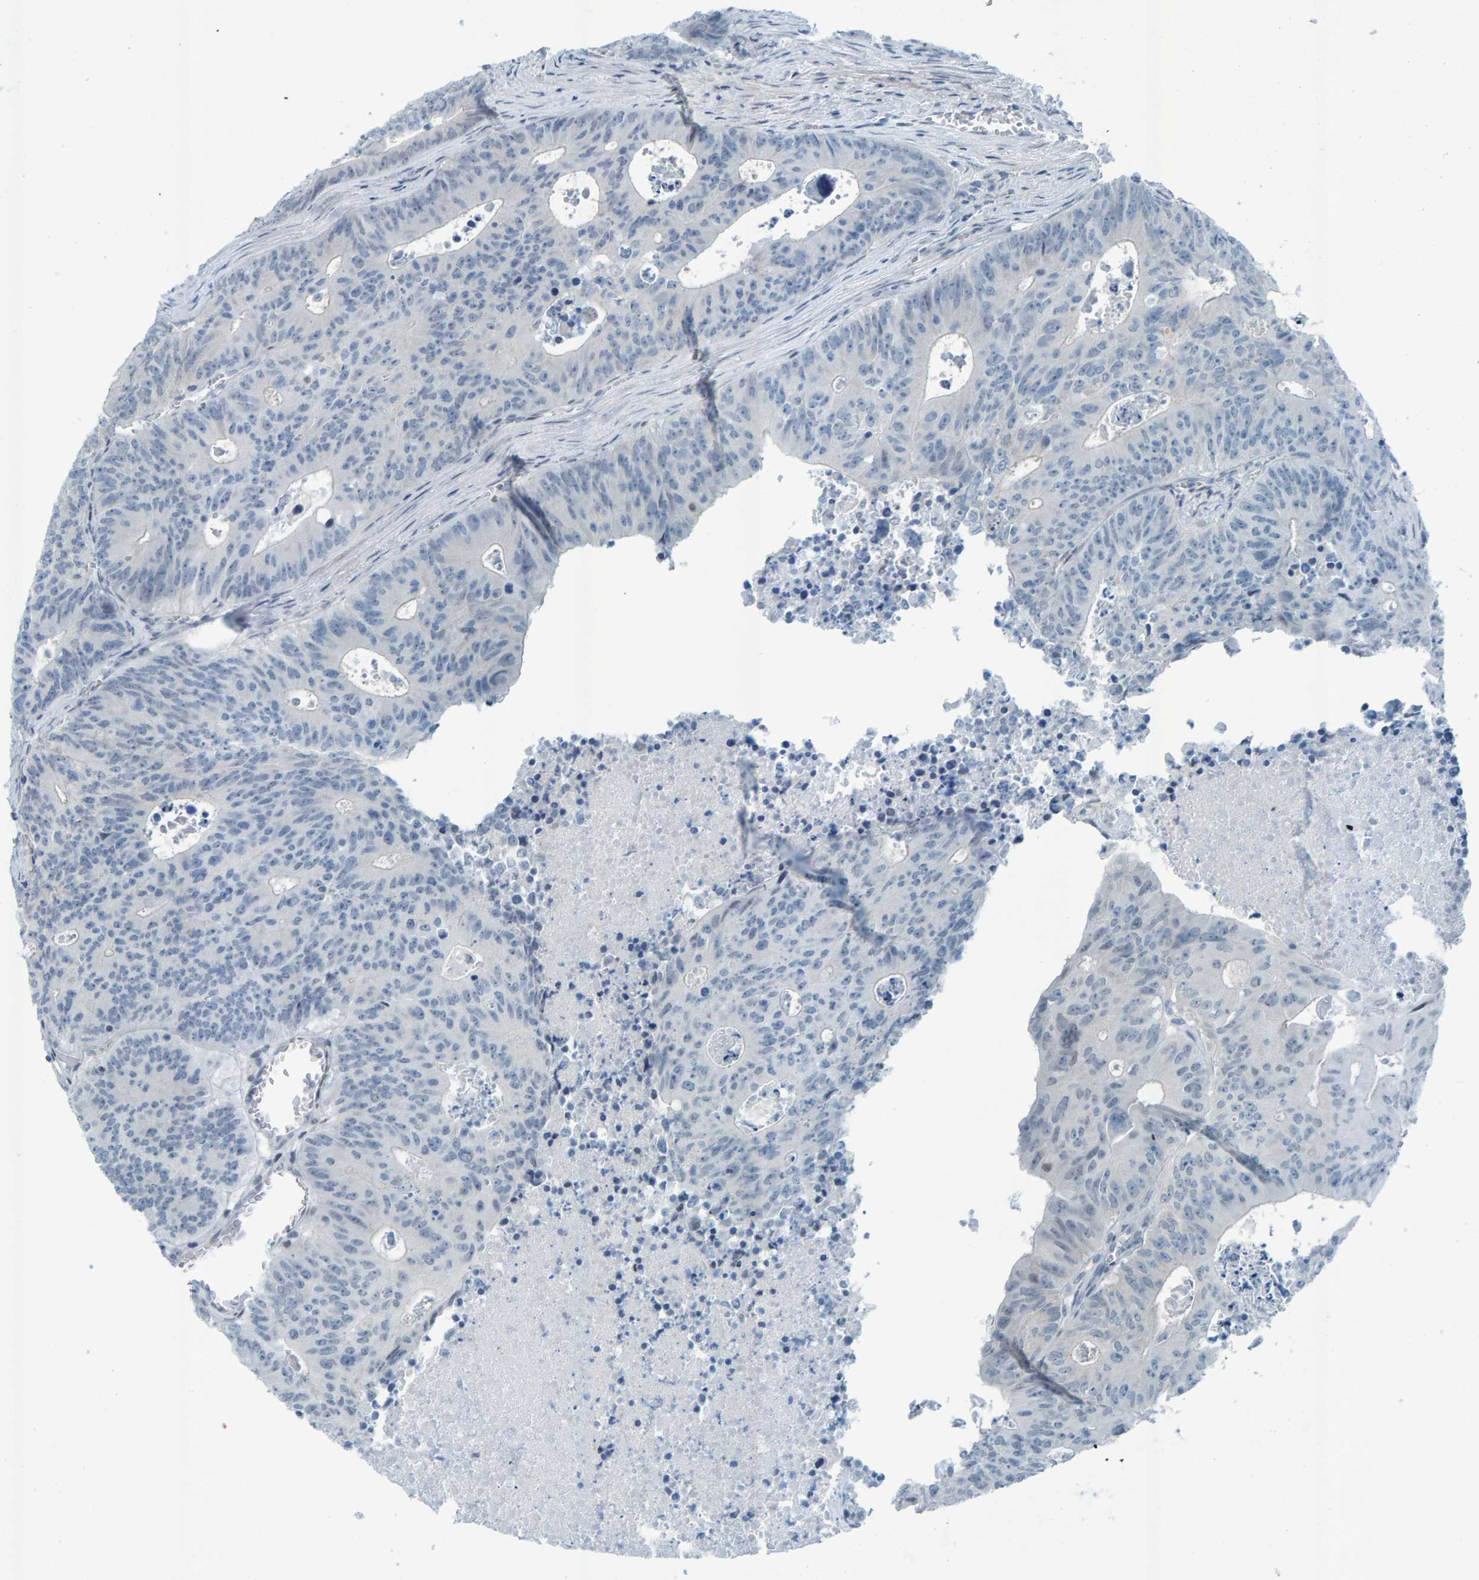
{"staining": {"intensity": "negative", "quantity": "none", "location": "none"}, "tissue": "colorectal cancer", "cell_type": "Tumor cells", "image_type": "cancer", "snomed": [{"axis": "morphology", "description": "Adenocarcinoma, NOS"}, {"axis": "topography", "description": "Colon"}], "caption": "Colorectal cancer (adenocarcinoma) was stained to show a protein in brown. There is no significant positivity in tumor cells. The staining was performed using DAB to visualize the protein expression in brown, while the nuclei were stained in blue with hematoxylin (Magnification: 20x).", "gene": "CNP", "patient": {"sex": "male", "age": 87}}